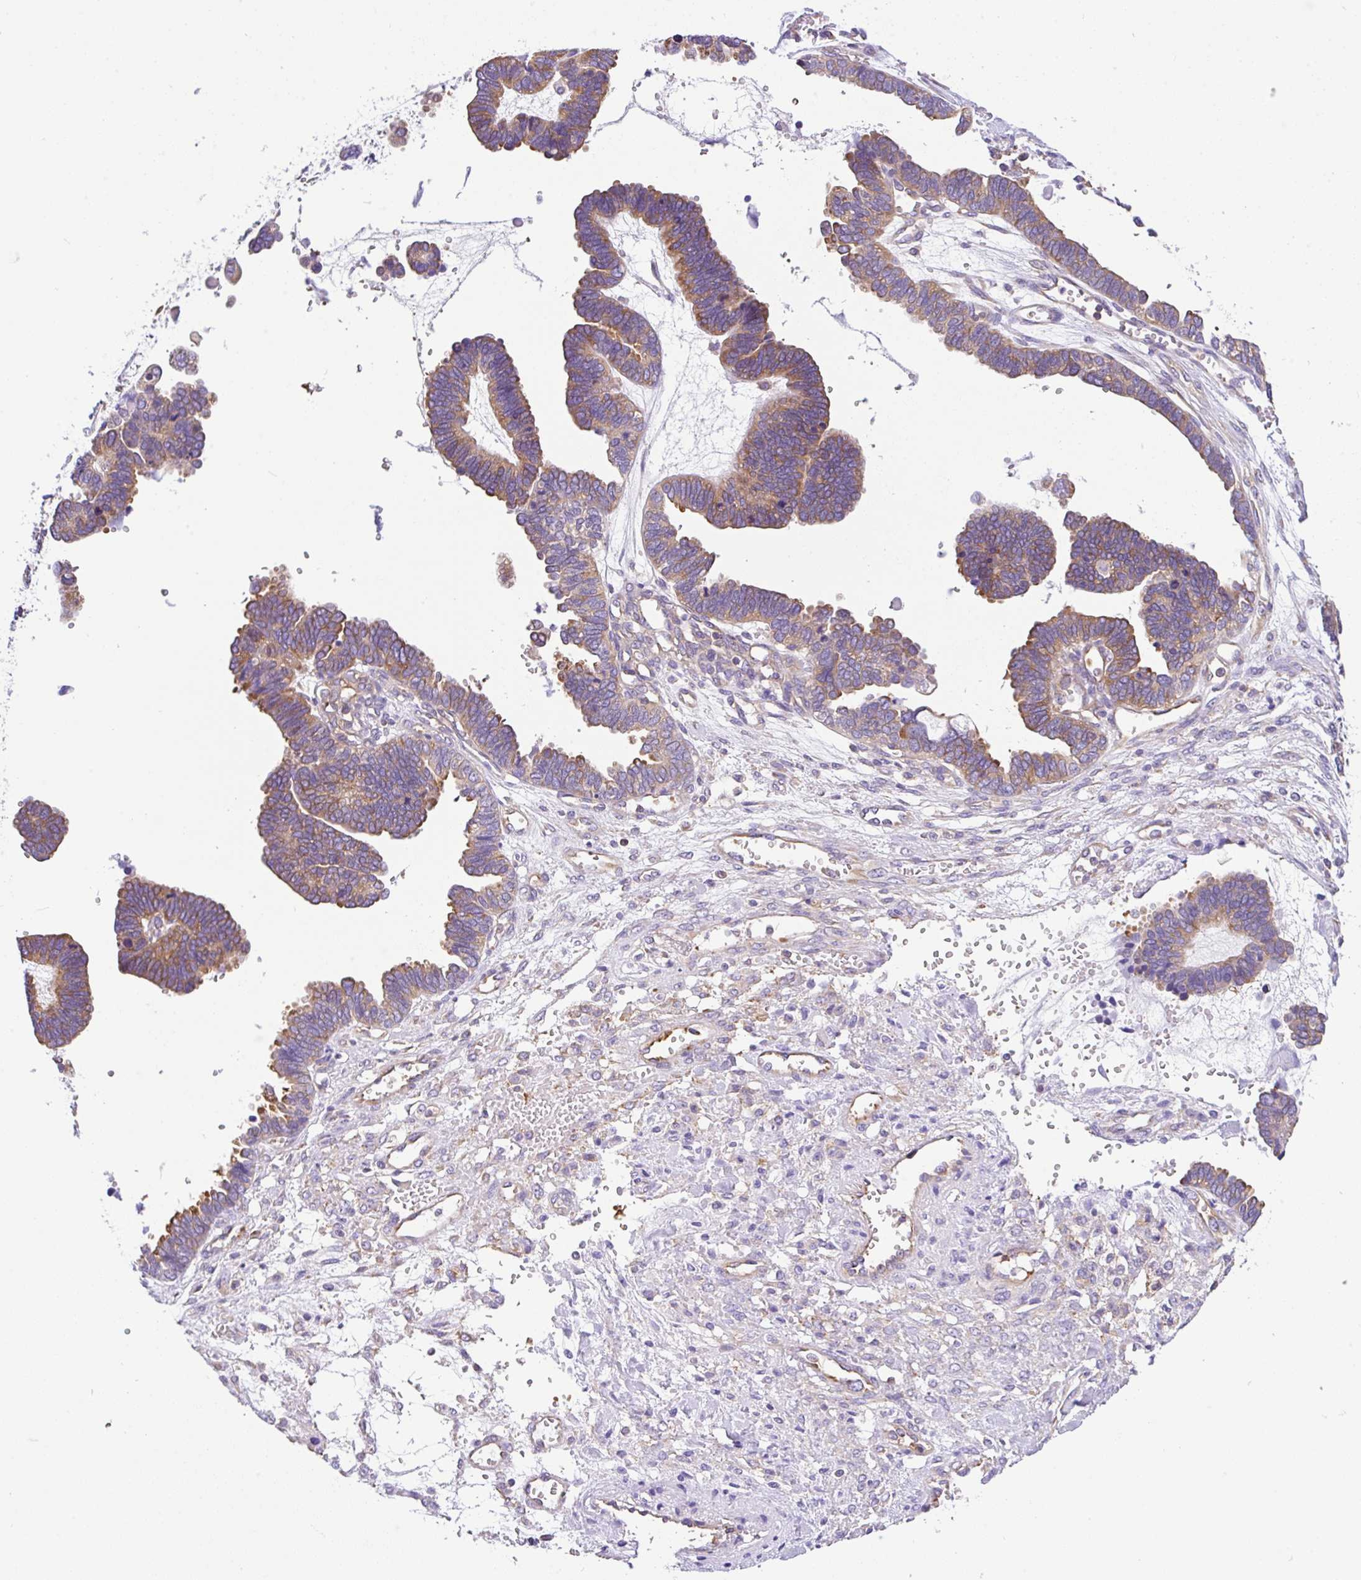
{"staining": {"intensity": "moderate", "quantity": "25%-75%", "location": "cytoplasmic/membranous"}, "tissue": "ovarian cancer", "cell_type": "Tumor cells", "image_type": "cancer", "snomed": [{"axis": "morphology", "description": "Cystadenocarcinoma, serous, NOS"}, {"axis": "topography", "description": "Ovary"}], "caption": "A photomicrograph showing moderate cytoplasmic/membranous positivity in approximately 25%-75% of tumor cells in serous cystadenocarcinoma (ovarian), as visualized by brown immunohistochemical staining.", "gene": "GFPT2", "patient": {"sex": "female", "age": 51}}